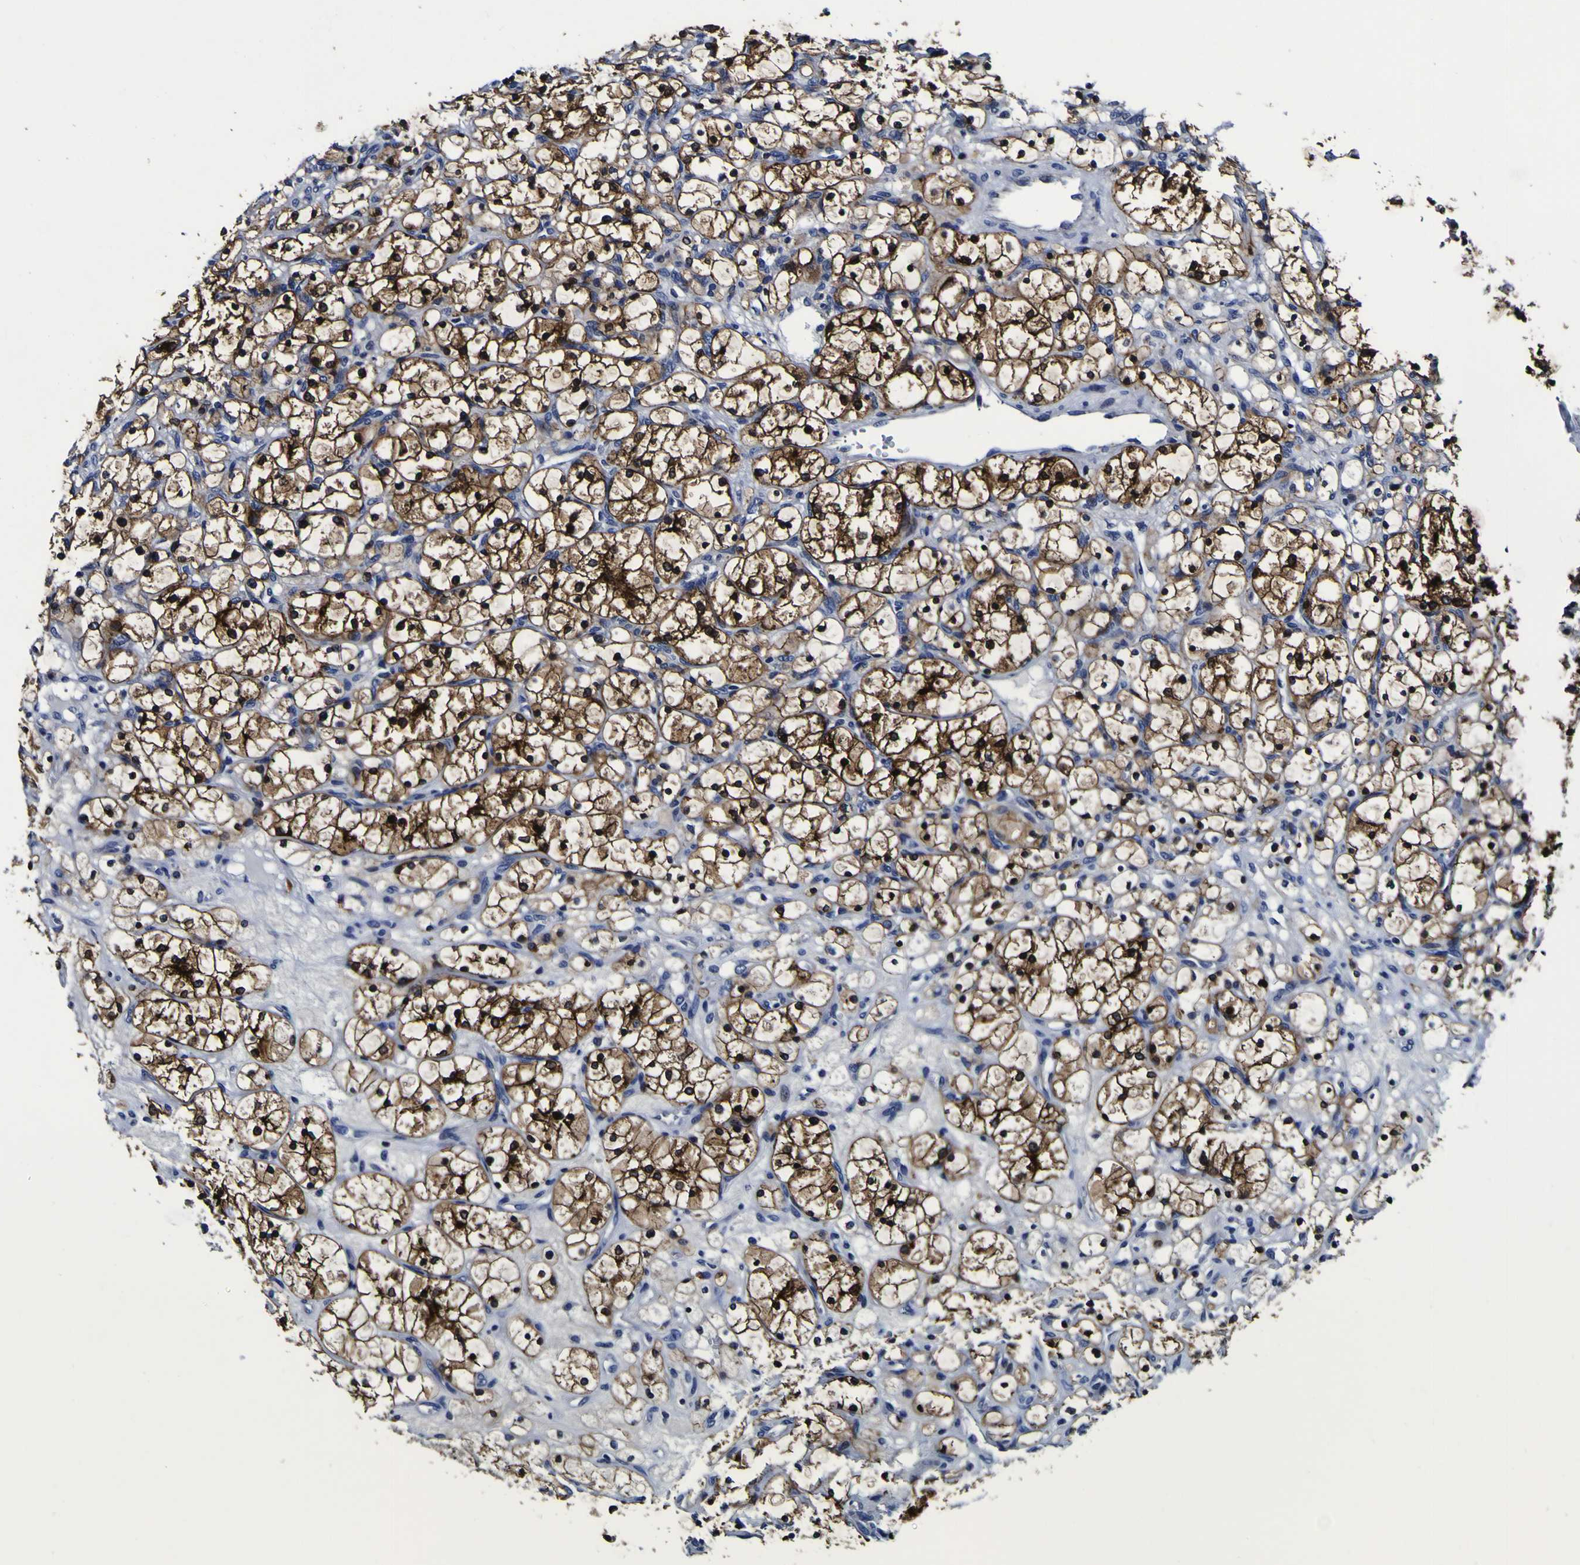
{"staining": {"intensity": "strong", "quantity": "25%-75%", "location": "cytoplasmic/membranous"}, "tissue": "renal cancer", "cell_type": "Tumor cells", "image_type": "cancer", "snomed": [{"axis": "morphology", "description": "Adenocarcinoma, NOS"}, {"axis": "topography", "description": "Kidney"}], "caption": "Immunohistochemical staining of adenocarcinoma (renal) shows high levels of strong cytoplasmic/membranous protein positivity in approximately 25%-75% of tumor cells.", "gene": "SORCS1", "patient": {"sex": "female", "age": 69}}